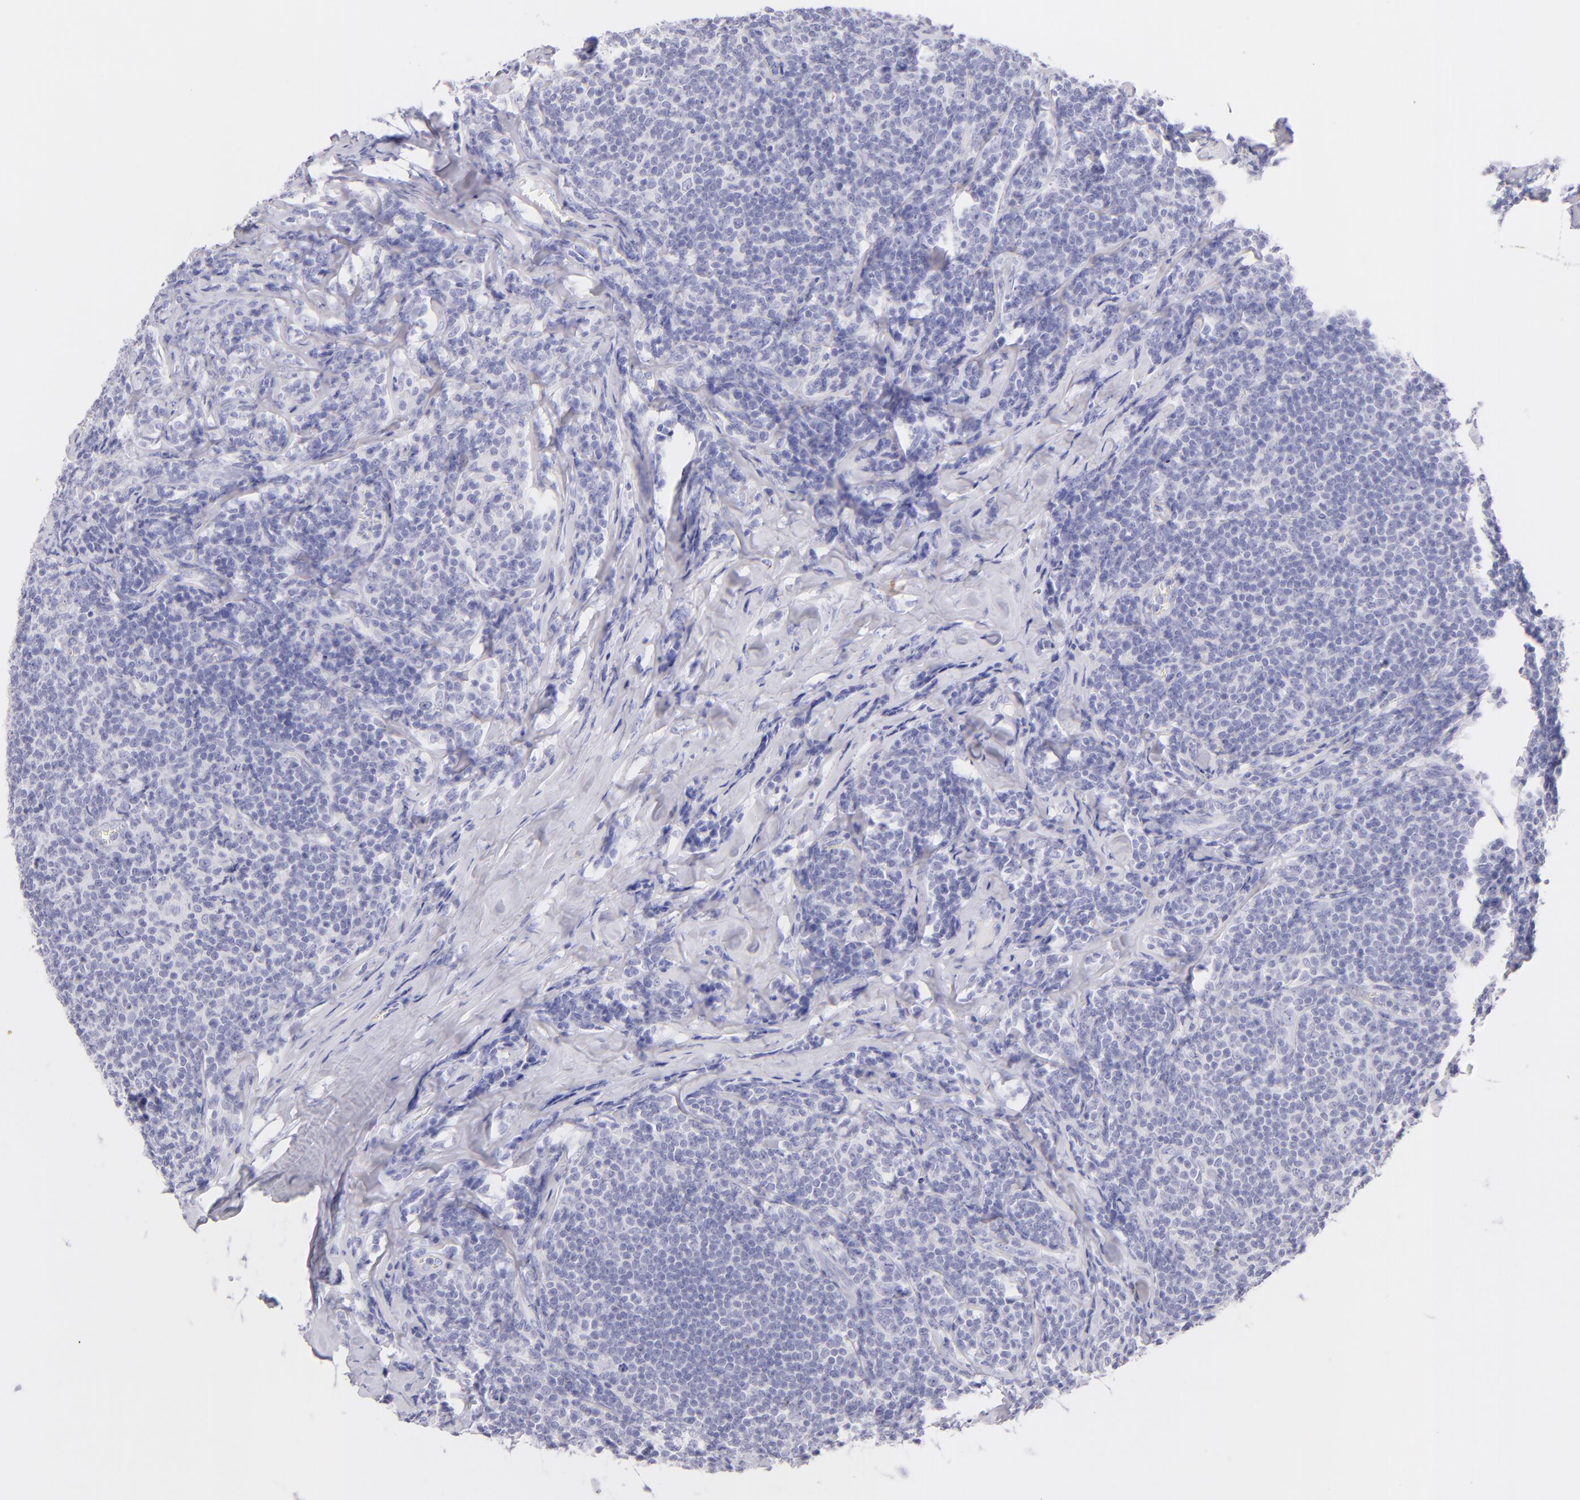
{"staining": {"intensity": "negative", "quantity": "none", "location": "none"}, "tissue": "lymphoma", "cell_type": "Tumor cells", "image_type": "cancer", "snomed": [{"axis": "morphology", "description": "Malignant lymphoma, non-Hodgkin's type, Low grade"}, {"axis": "topography", "description": "Lymph node"}], "caption": "High magnification brightfield microscopy of lymphoma stained with DAB (brown) and counterstained with hematoxylin (blue): tumor cells show no significant staining. (DAB immunohistochemistry (IHC), high magnification).", "gene": "SDC1", "patient": {"sex": "male", "age": 74}}